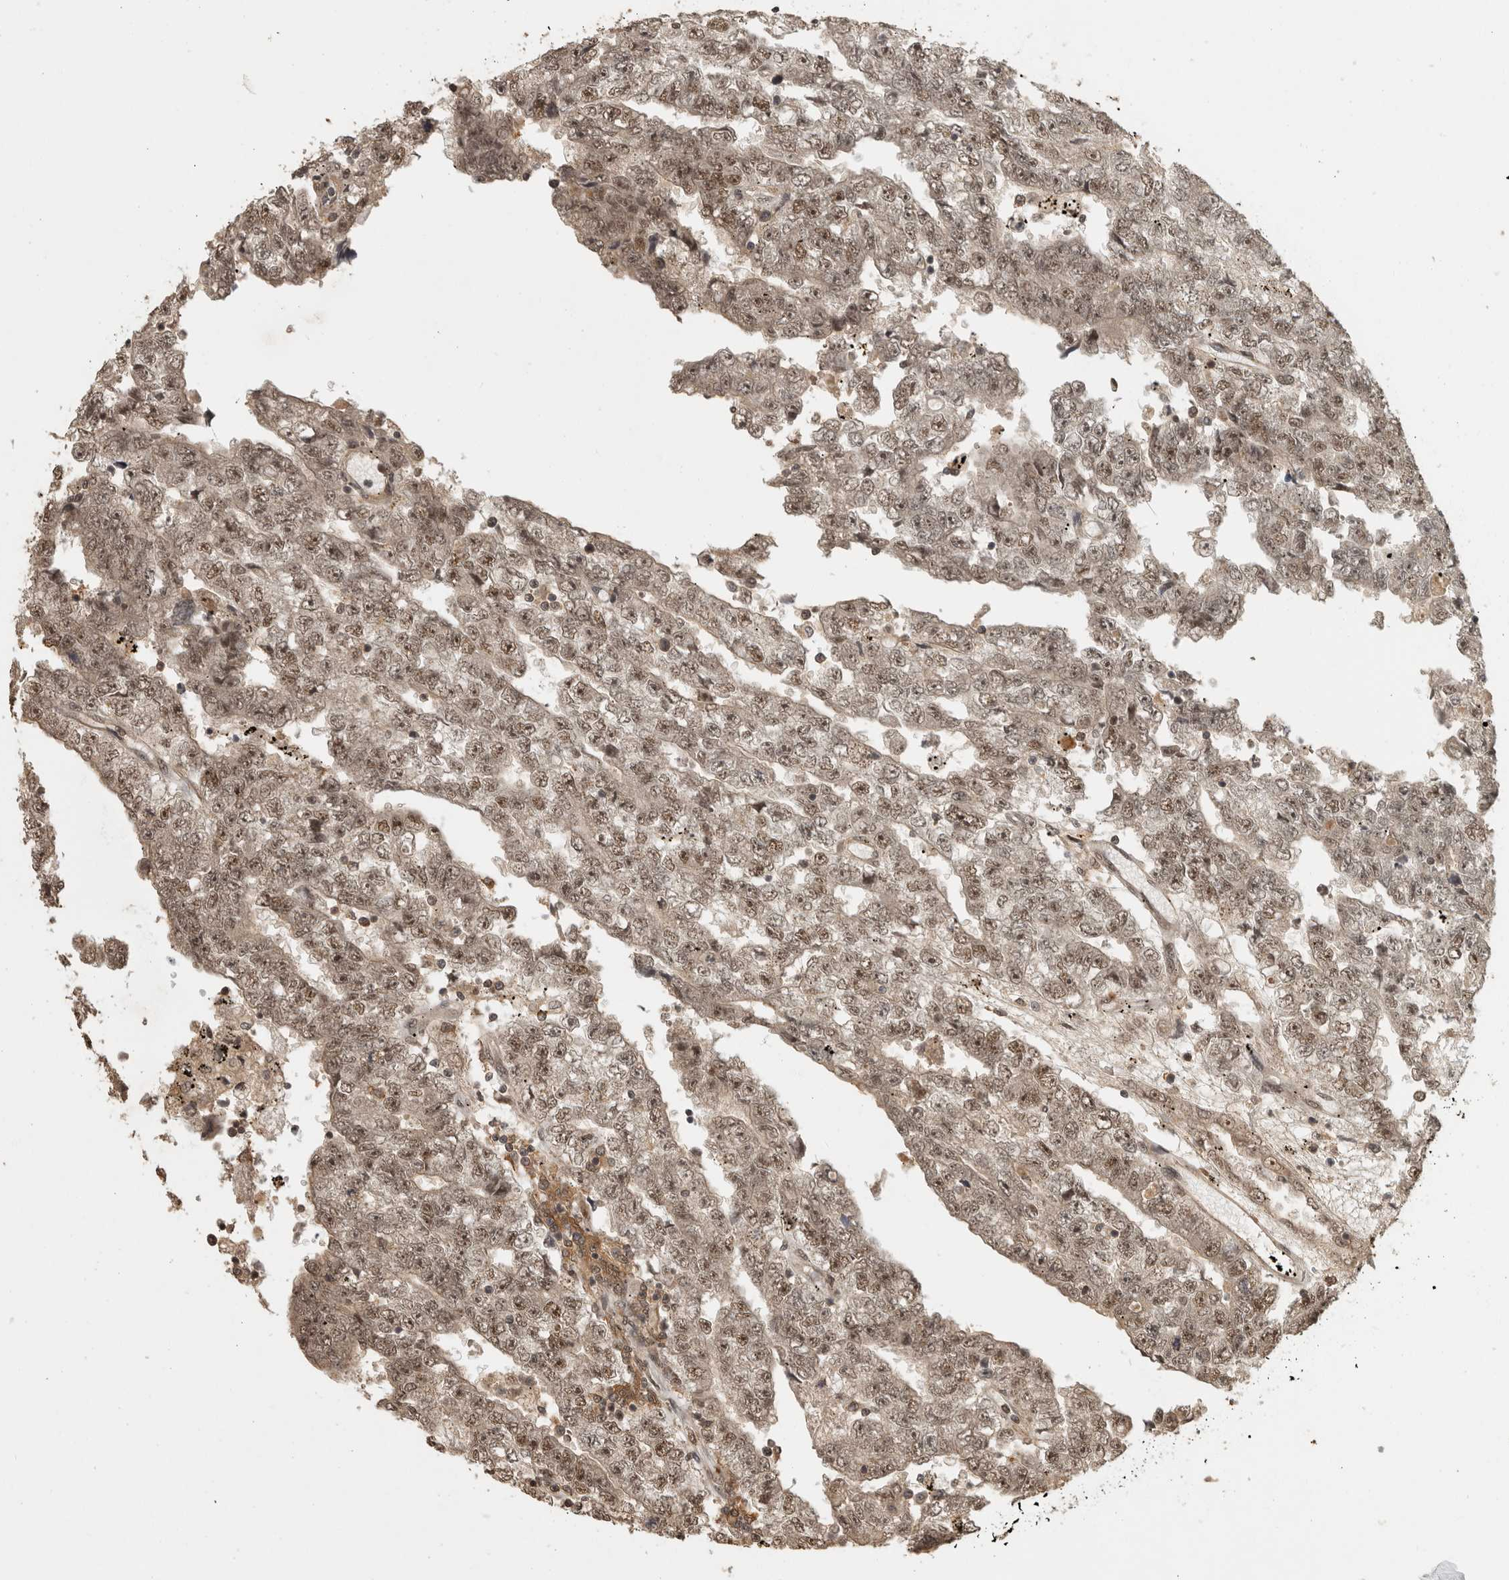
{"staining": {"intensity": "moderate", "quantity": ">75%", "location": "nuclear"}, "tissue": "testis cancer", "cell_type": "Tumor cells", "image_type": "cancer", "snomed": [{"axis": "morphology", "description": "Carcinoma, Embryonal, NOS"}, {"axis": "topography", "description": "Testis"}], "caption": "Embryonal carcinoma (testis) tissue demonstrates moderate nuclear expression in approximately >75% of tumor cells, visualized by immunohistochemistry. The staining is performed using DAB (3,3'-diaminobenzidine) brown chromogen to label protein expression. The nuclei are counter-stained blue using hematoxylin.", "gene": "CBLL1", "patient": {"sex": "male", "age": 25}}